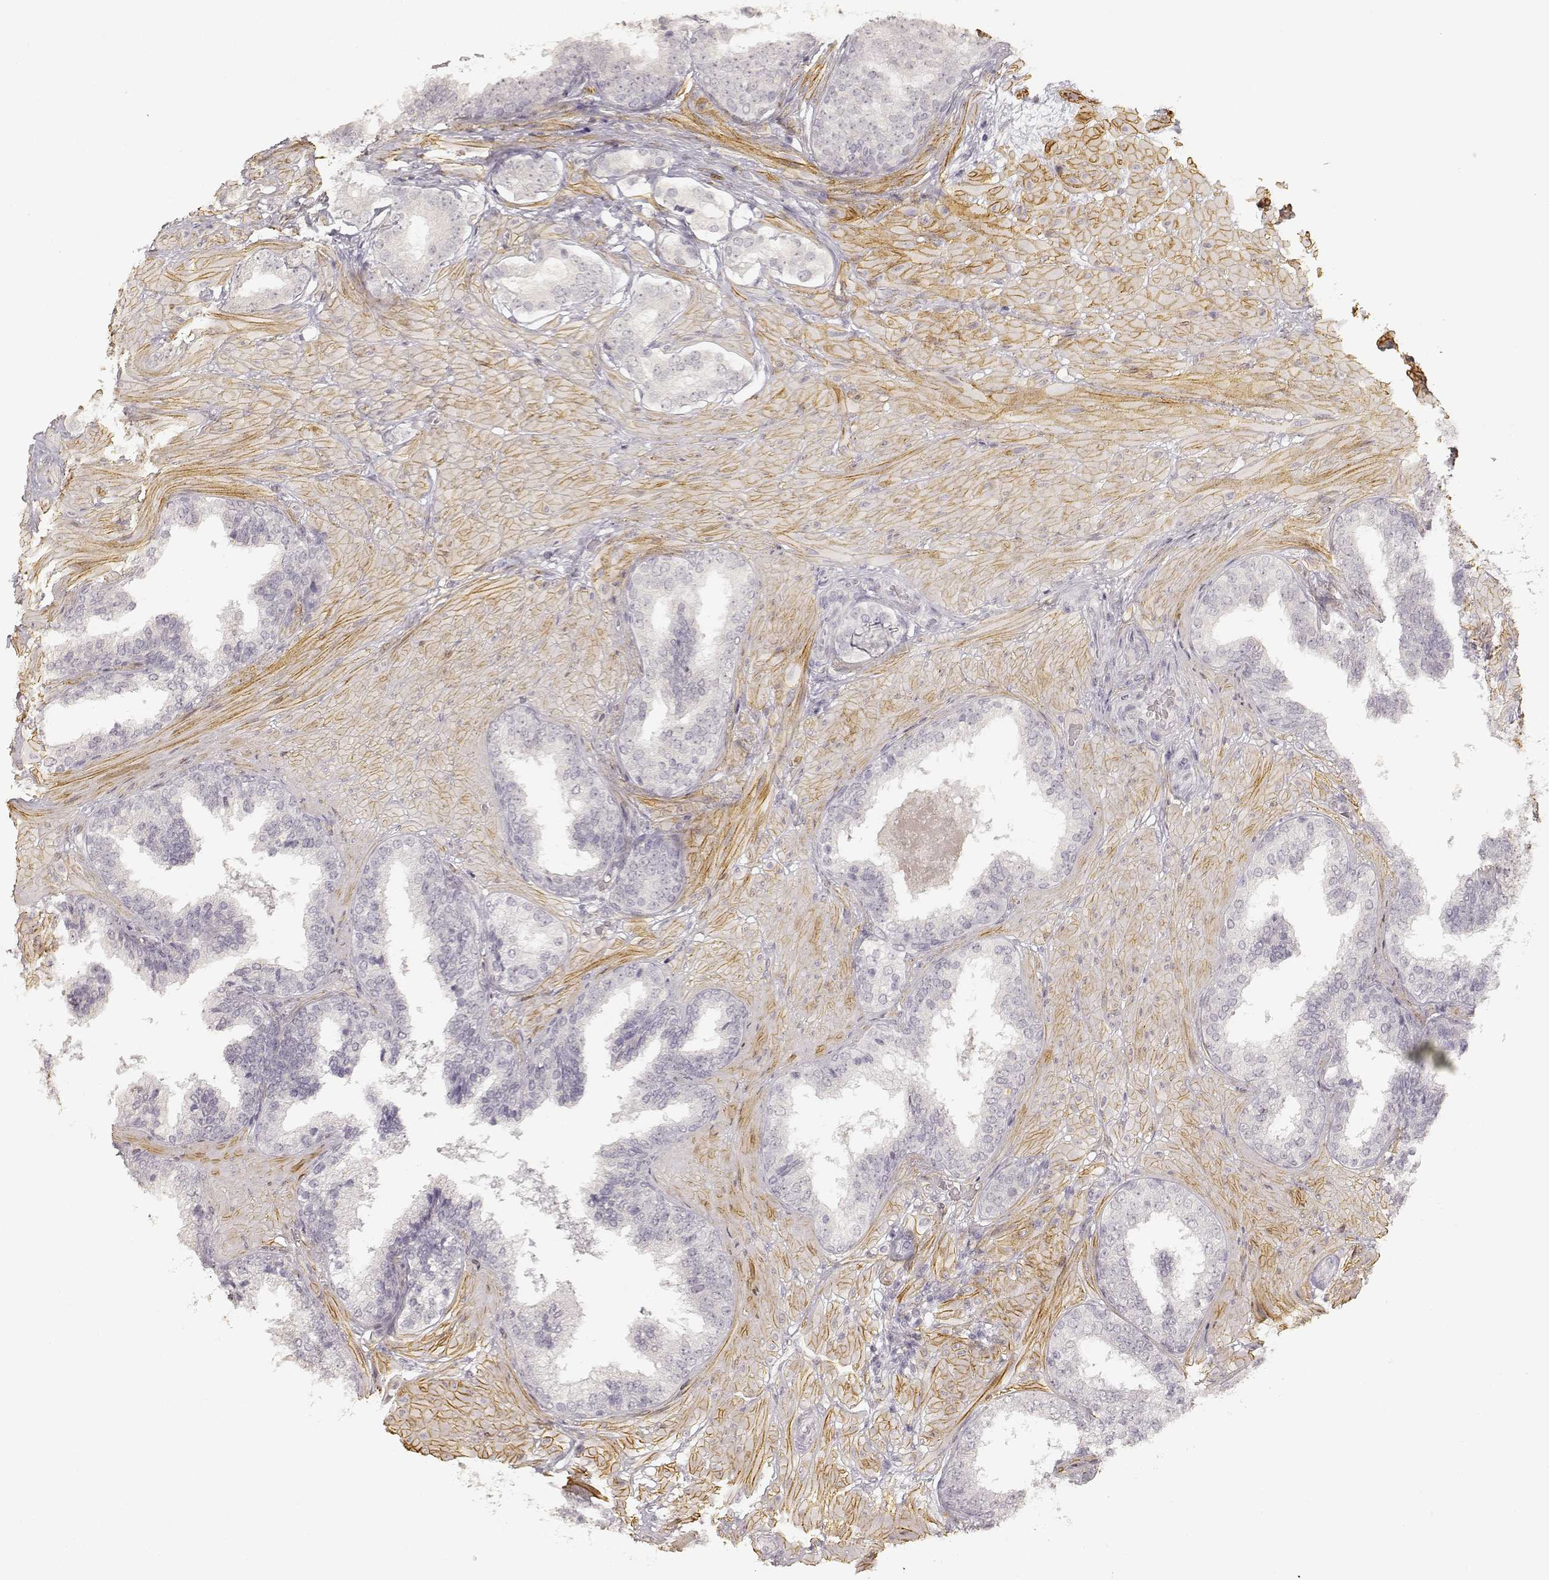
{"staining": {"intensity": "negative", "quantity": "none", "location": "none"}, "tissue": "prostate cancer", "cell_type": "Tumor cells", "image_type": "cancer", "snomed": [{"axis": "morphology", "description": "Adenocarcinoma, Low grade"}, {"axis": "topography", "description": "Prostate"}], "caption": "An immunohistochemistry (IHC) micrograph of prostate cancer (low-grade adenocarcinoma) is shown. There is no staining in tumor cells of prostate cancer (low-grade adenocarcinoma).", "gene": "LAMA4", "patient": {"sex": "male", "age": 60}}